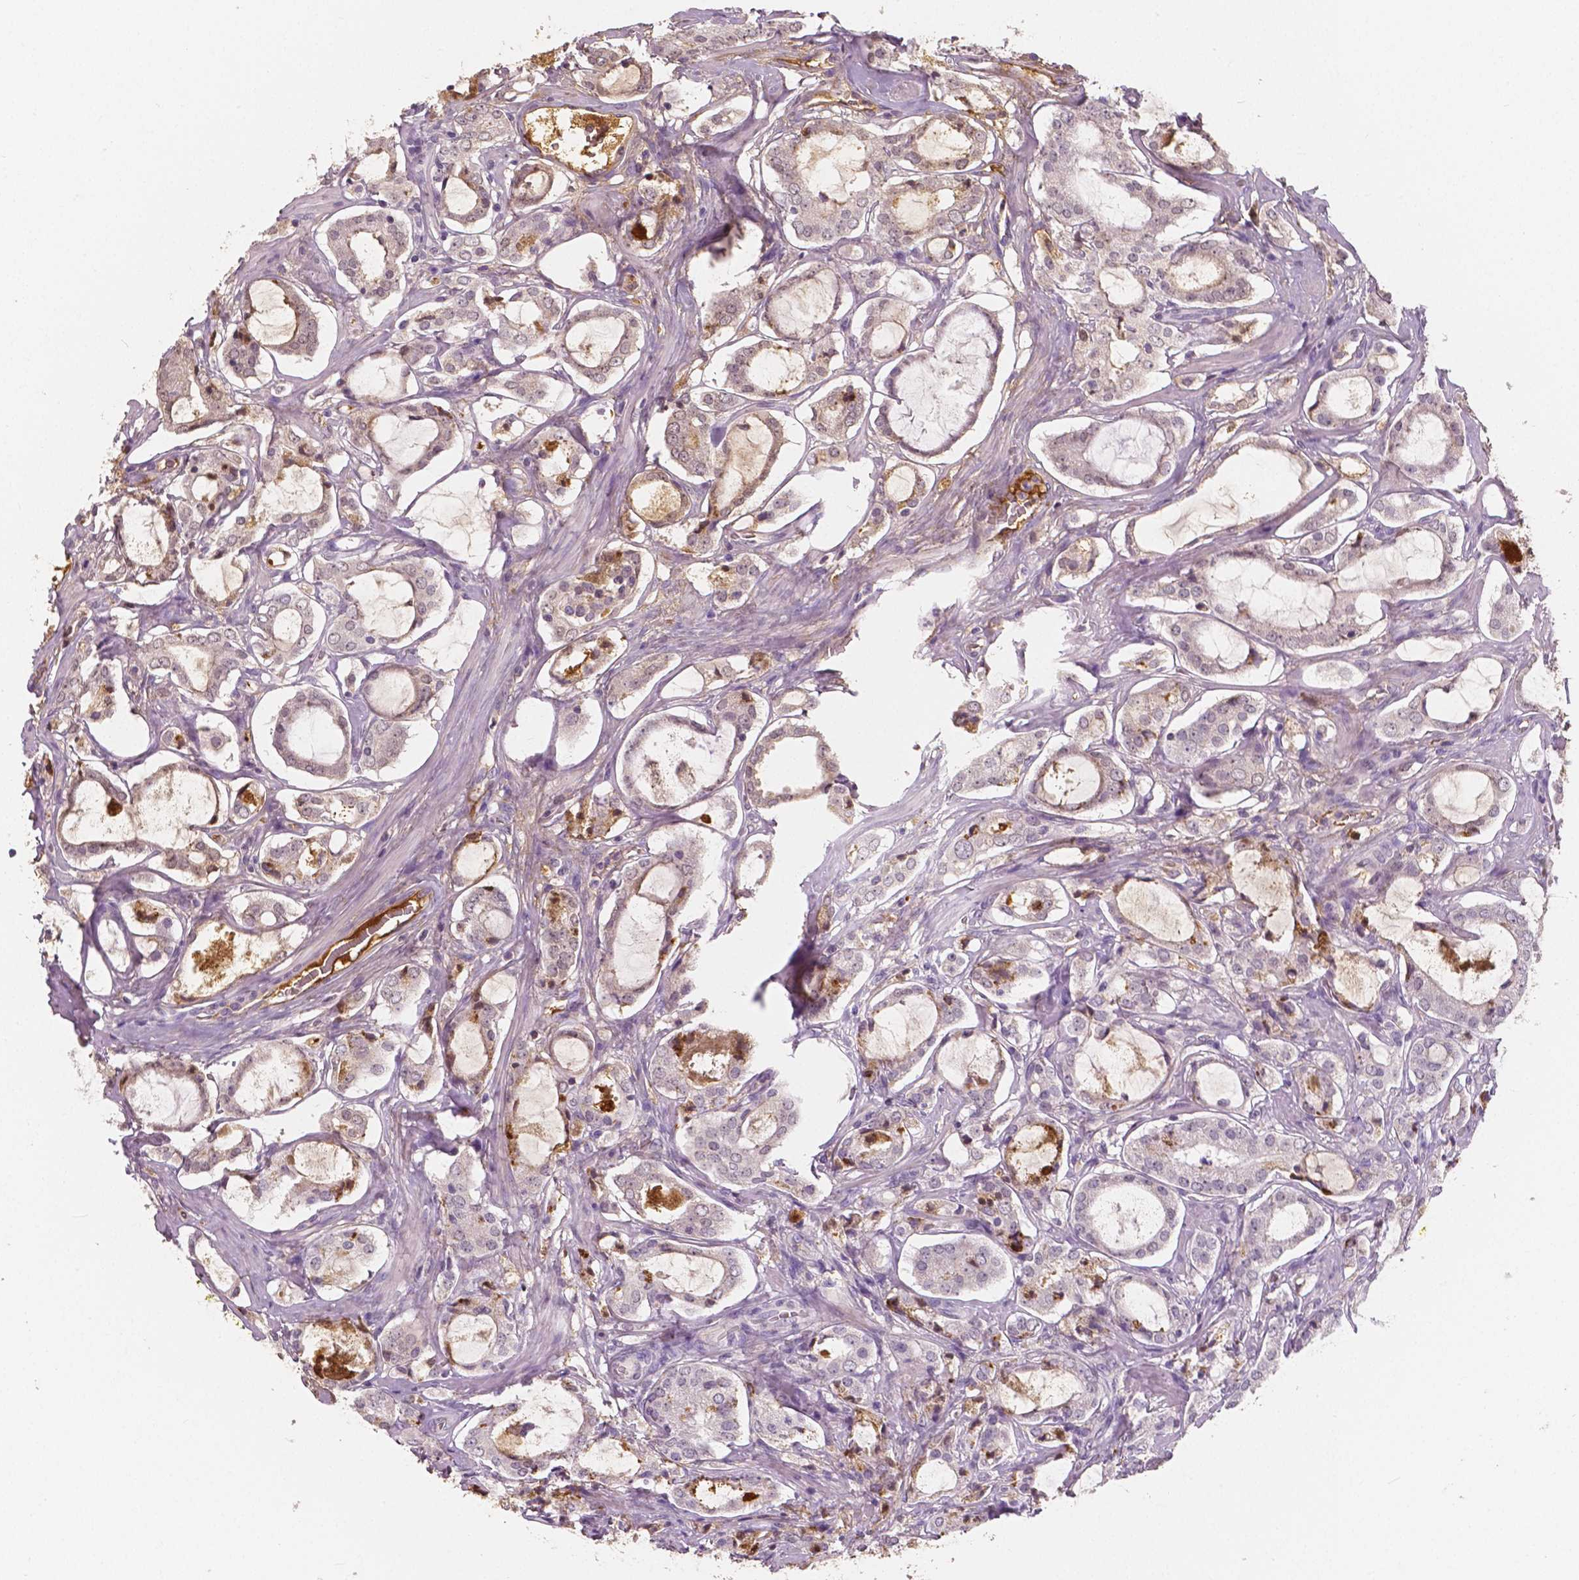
{"staining": {"intensity": "negative", "quantity": "none", "location": "none"}, "tissue": "prostate cancer", "cell_type": "Tumor cells", "image_type": "cancer", "snomed": [{"axis": "morphology", "description": "Adenocarcinoma, NOS"}, {"axis": "topography", "description": "Prostate"}], "caption": "Protein analysis of prostate cancer (adenocarcinoma) exhibits no significant positivity in tumor cells.", "gene": "APOA4", "patient": {"sex": "male", "age": 66}}